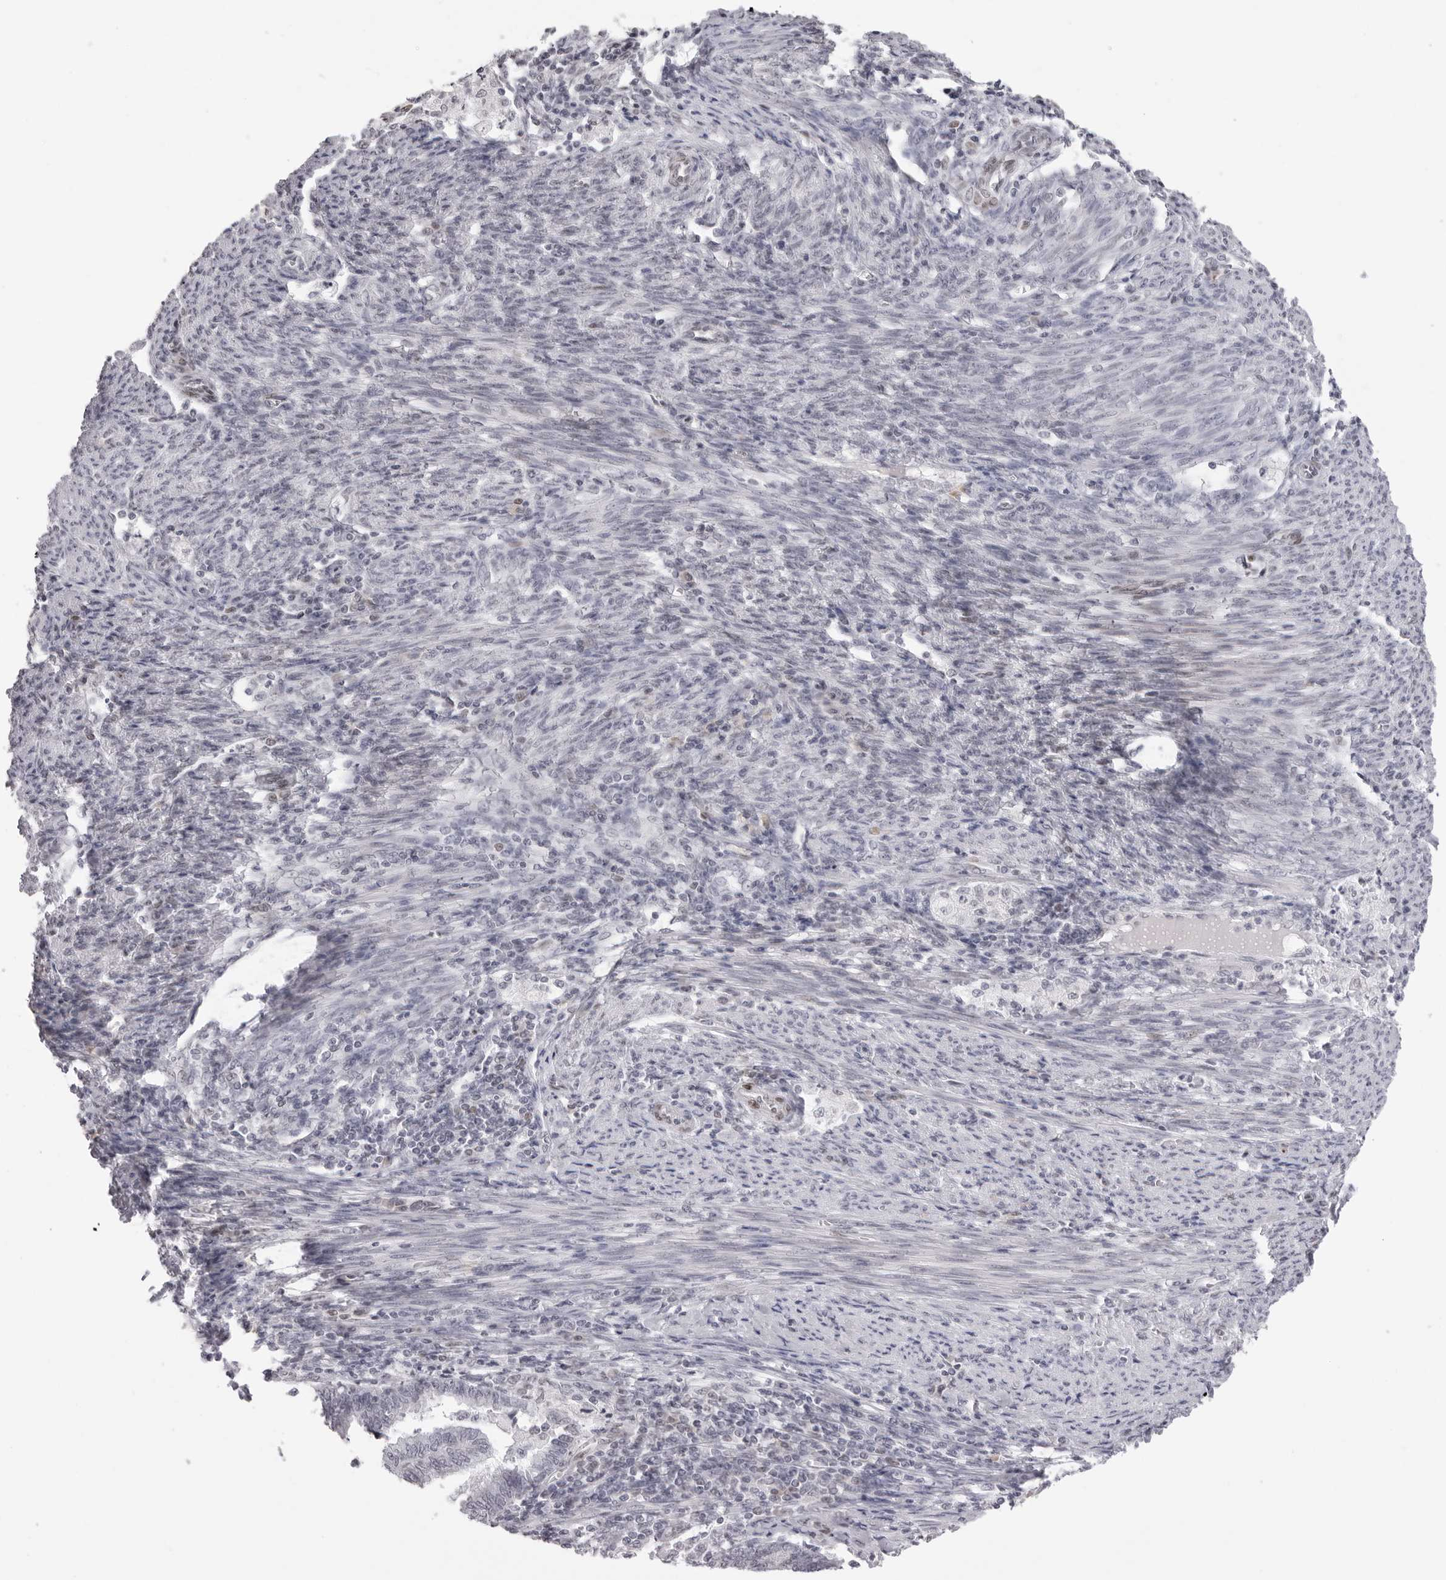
{"staining": {"intensity": "negative", "quantity": "none", "location": "none"}, "tissue": "endometrial cancer", "cell_type": "Tumor cells", "image_type": "cancer", "snomed": [{"axis": "morphology", "description": "Polyp, NOS"}, {"axis": "morphology", "description": "Adenocarcinoma, NOS"}, {"axis": "morphology", "description": "Adenoma, NOS"}, {"axis": "topography", "description": "Endometrium"}], "caption": "Immunohistochemistry (IHC) histopathology image of endometrial adenocarcinoma stained for a protein (brown), which reveals no positivity in tumor cells.", "gene": "MAFK", "patient": {"sex": "female", "age": 79}}